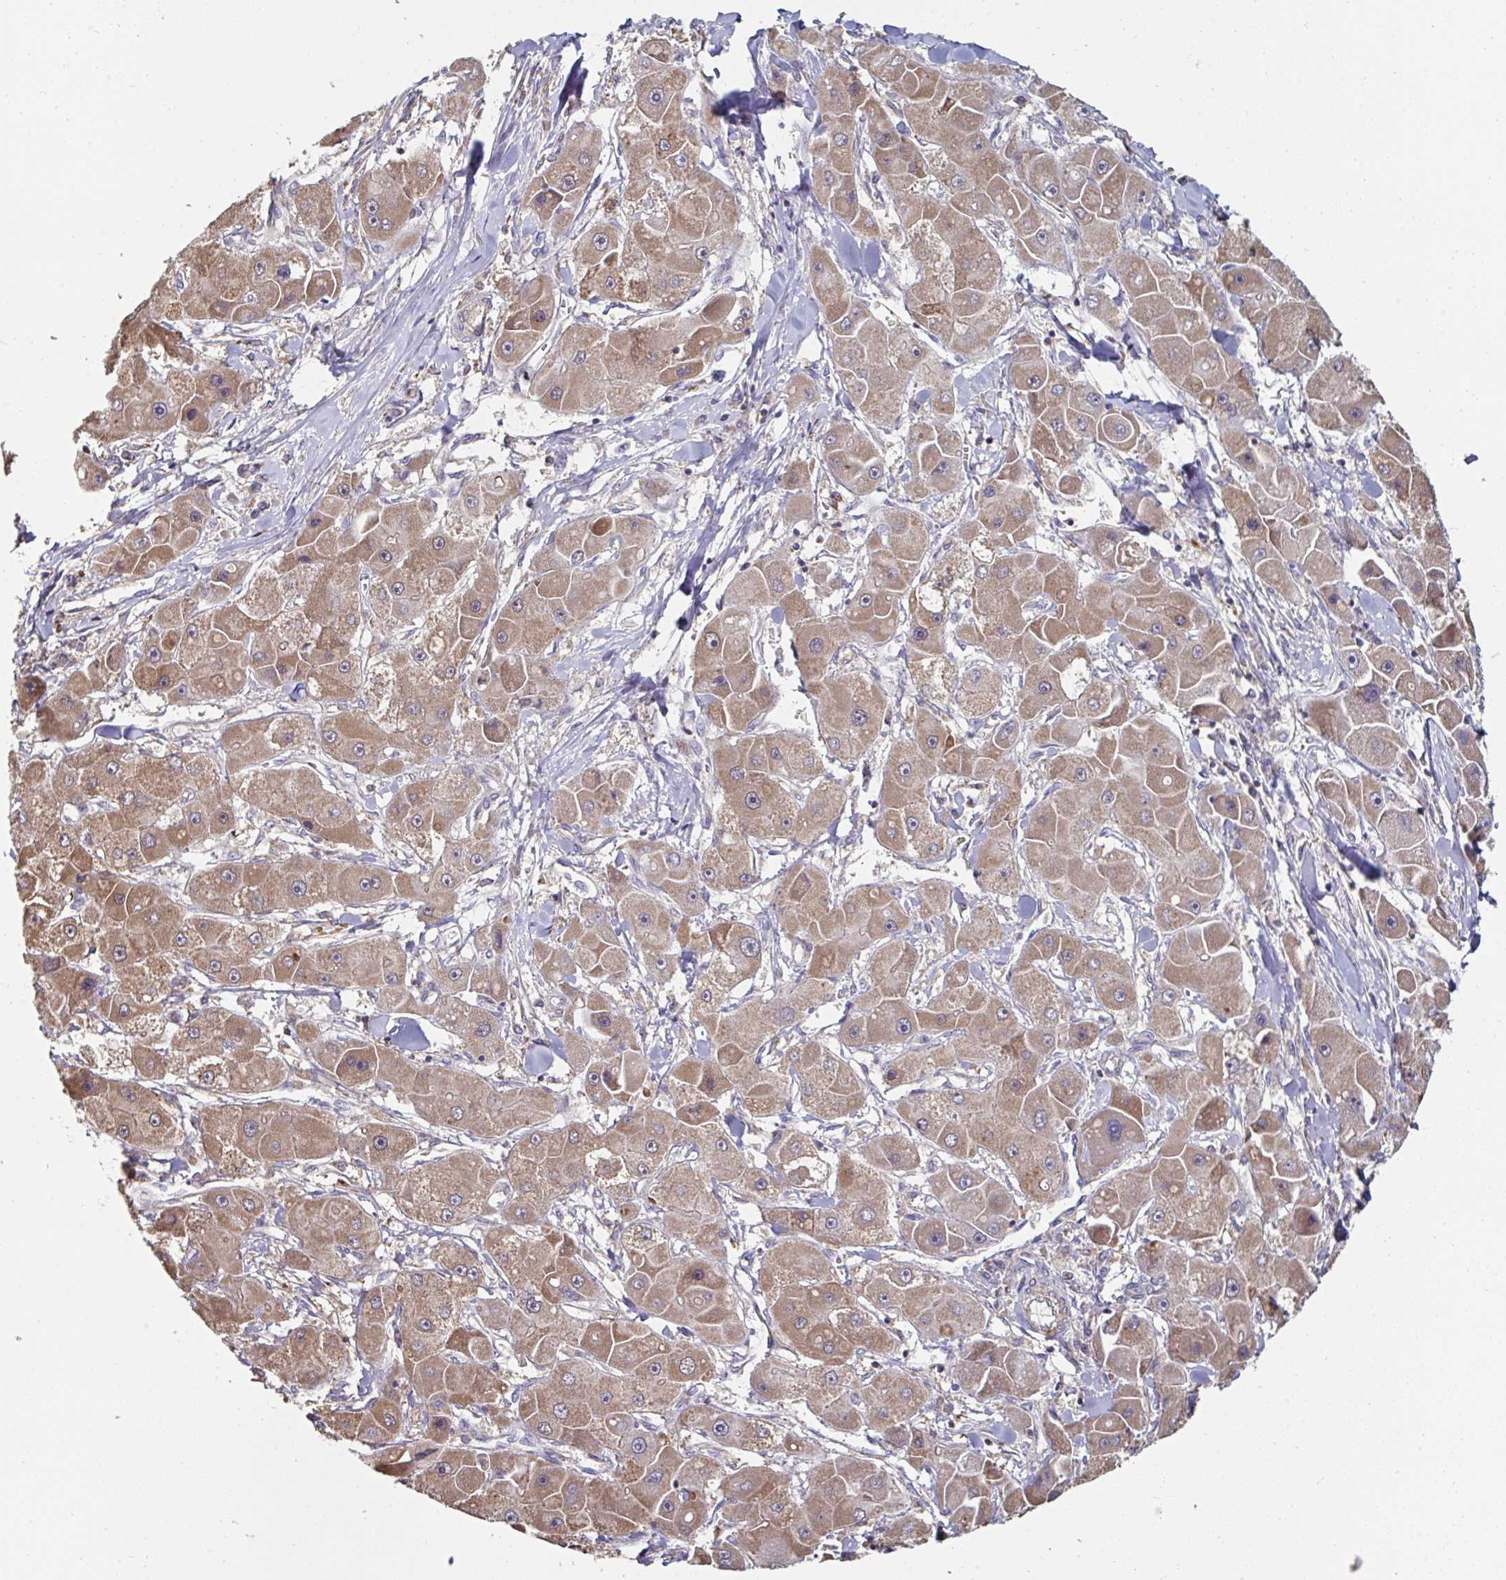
{"staining": {"intensity": "moderate", "quantity": ">75%", "location": "cytoplasmic/membranous"}, "tissue": "liver cancer", "cell_type": "Tumor cells", "image_type": "cancer", "snomed": [{"axis": "morphology", "description": "Carcinoma, Hepatocellular, NOS"}, {"axis": "topography", "description": "Liver"}], "caption": "A micrograph of liver cancer stained for a protein exhibits moderate cytoplasmic/membranous brown staining in tumor cells. (IHC, brightfield microscopy, high magnification).", "gene": "DZANK1", "patient": {"sex": "male", "age": 24}}